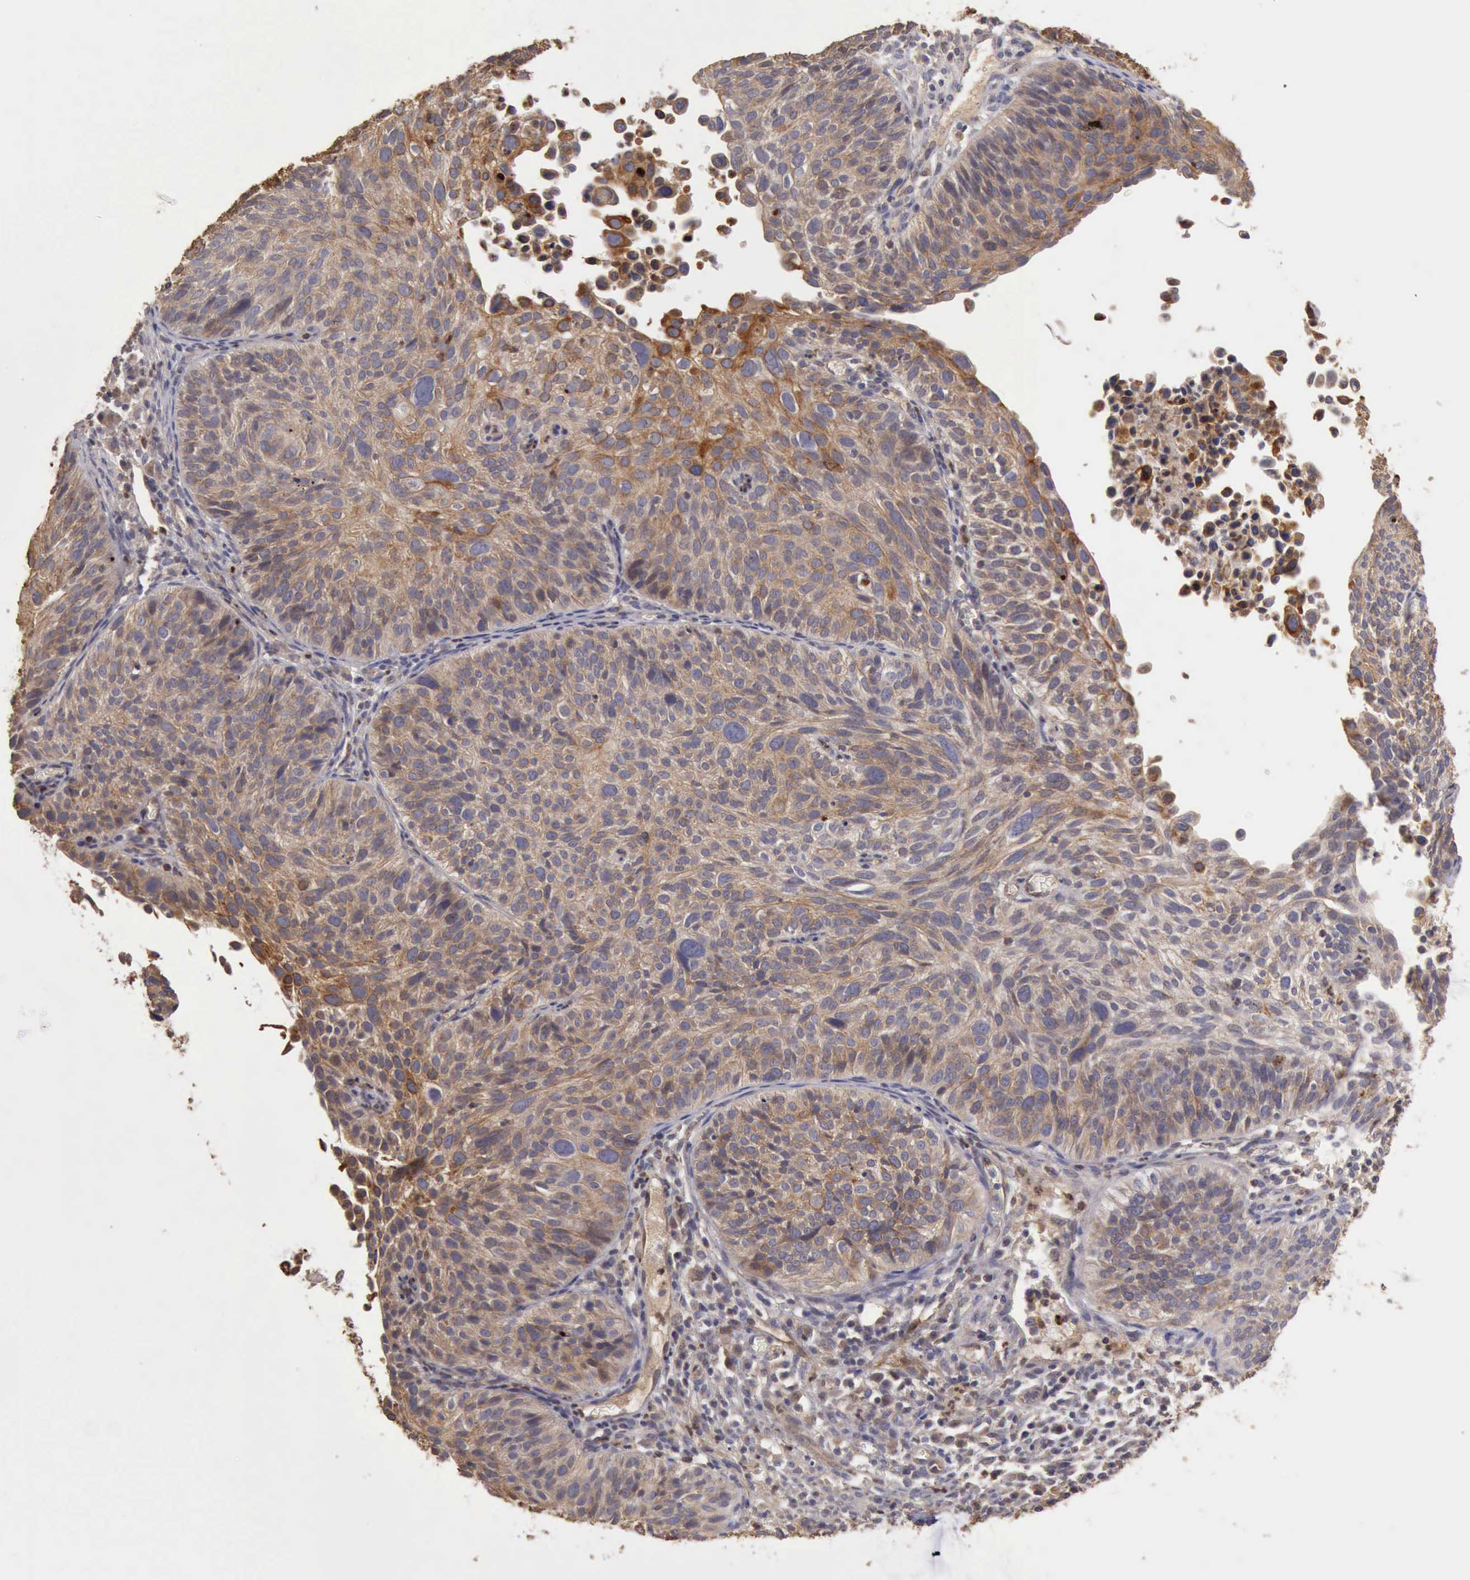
{"staining": {"intensity": "moderate", "quantity": "25%-75%", "location": "cytoplasmic/membranous"}, "tissue": "cervical cancer", "cell_type": "Tumor cells", "image_type": "cancer", "snomed": [{"axis": "morphology", "description": "Squamous cell carcinoma, NOS"}, {"axis": "topography", "description": "Cervix"}], "caption": "Cervical squamous cell carcinoma tissue reveals moderate cytoplasmic/membranous positivity in approximately 25%-75% of tumor cells The staining was performed using DAB (3,3'-diaminobenzidine) to visualize the protein expression in brown, while the nuclei were stained in blue with hematoxylin (Magnification: 20x).", "gene": "BMX", "patient": {"sex": "female", "age": 36}}